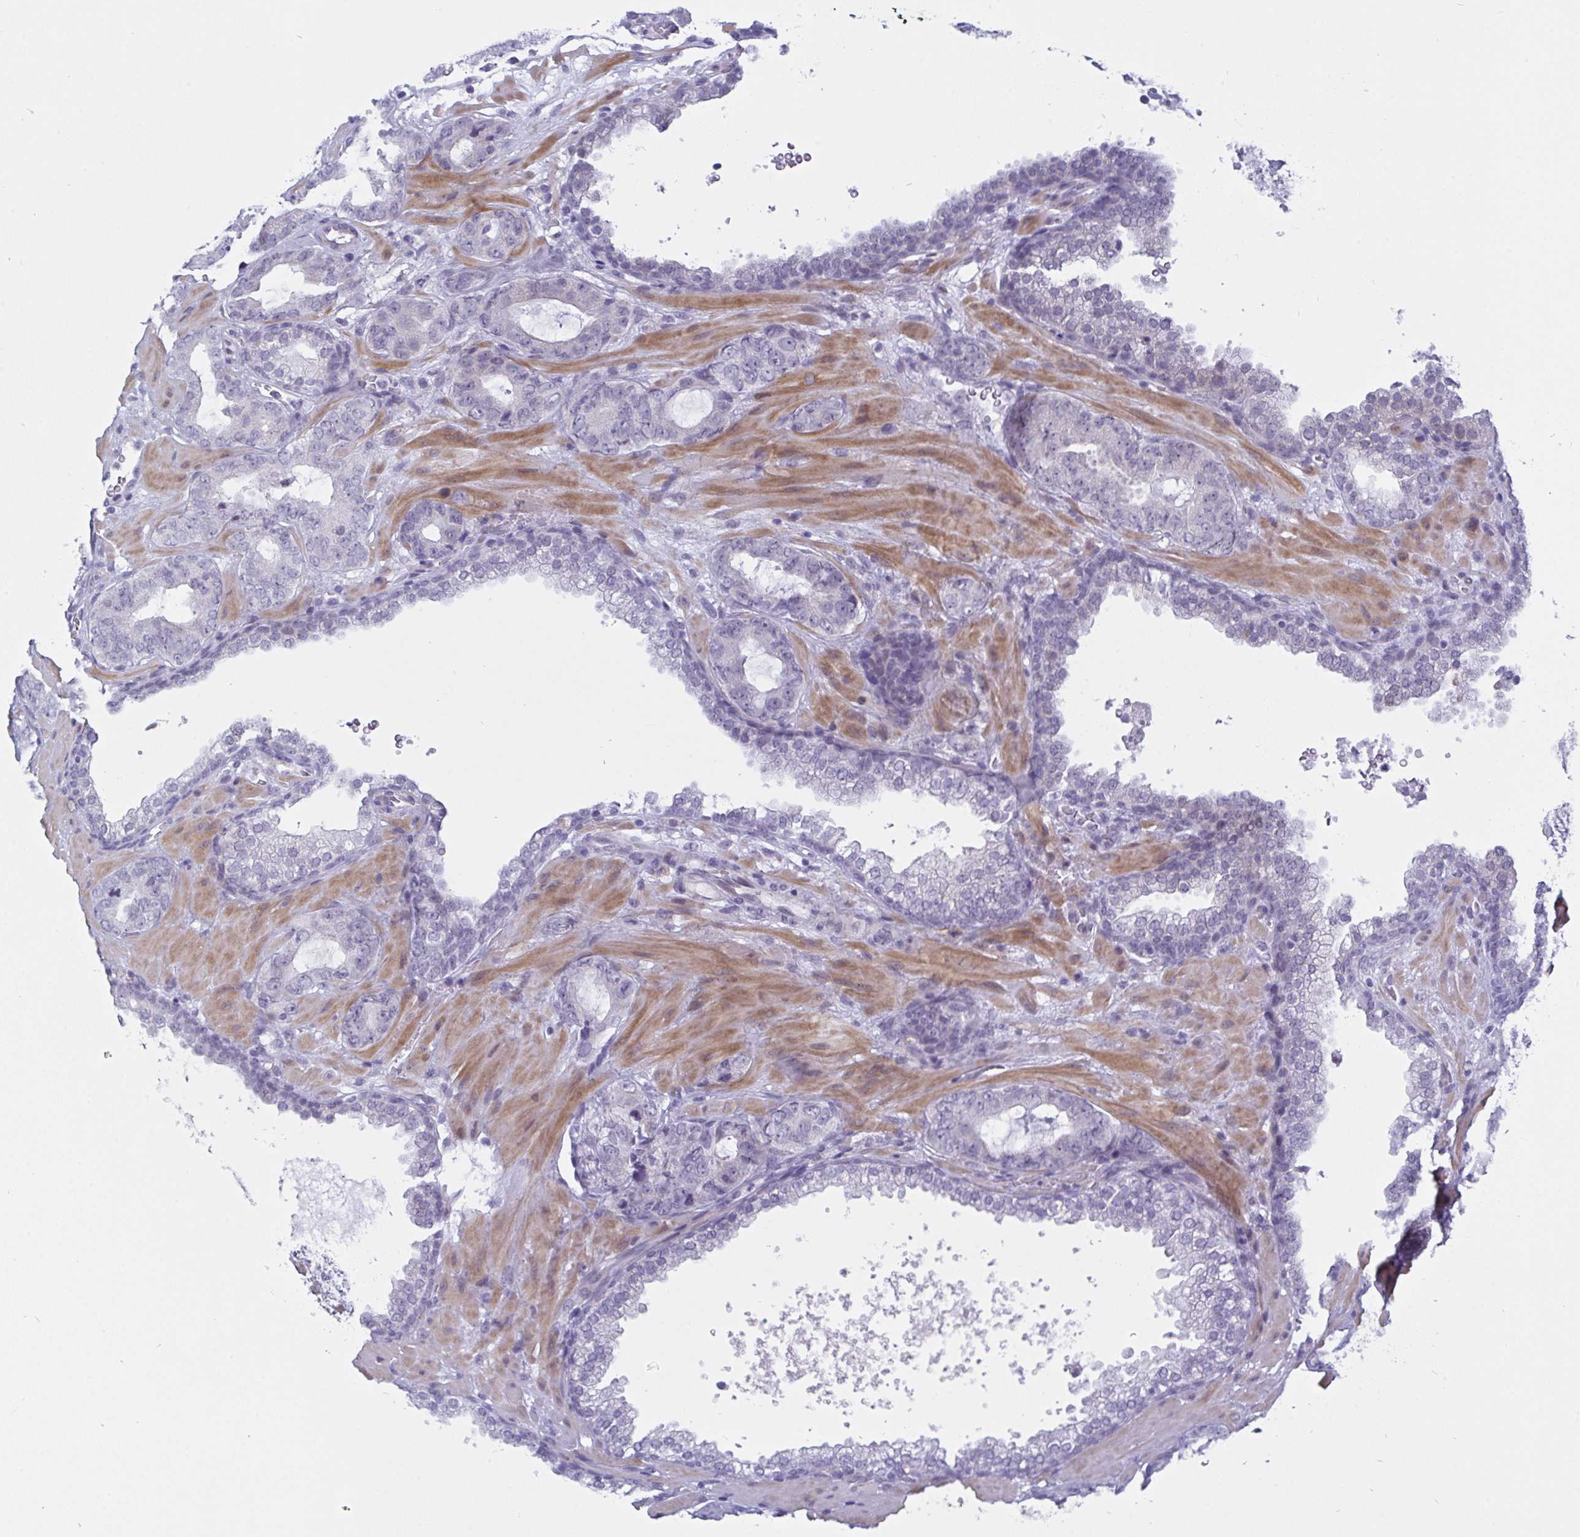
{"staining": {"intensity": "negative", "quantity": "none", "location": "none"}, "tissue": "prostate cancer", "cell_type": "Tumor cells", "image_type": "cancer", "snomed": [{"axis": "morphology", "description": "Adenocarcinoma, Low grade"}, {"axis": "topography", "description": "Prostate"}], "caption": "Tumor cells show no significant staining in prostate low-grade adenocarcinoma. (DAB (3,3'-diaminobenzidine) immunohistochemistry (IHC), high magnification).", "gene": "FBXL22", "patient": {"sex": "male", "age": 62}}